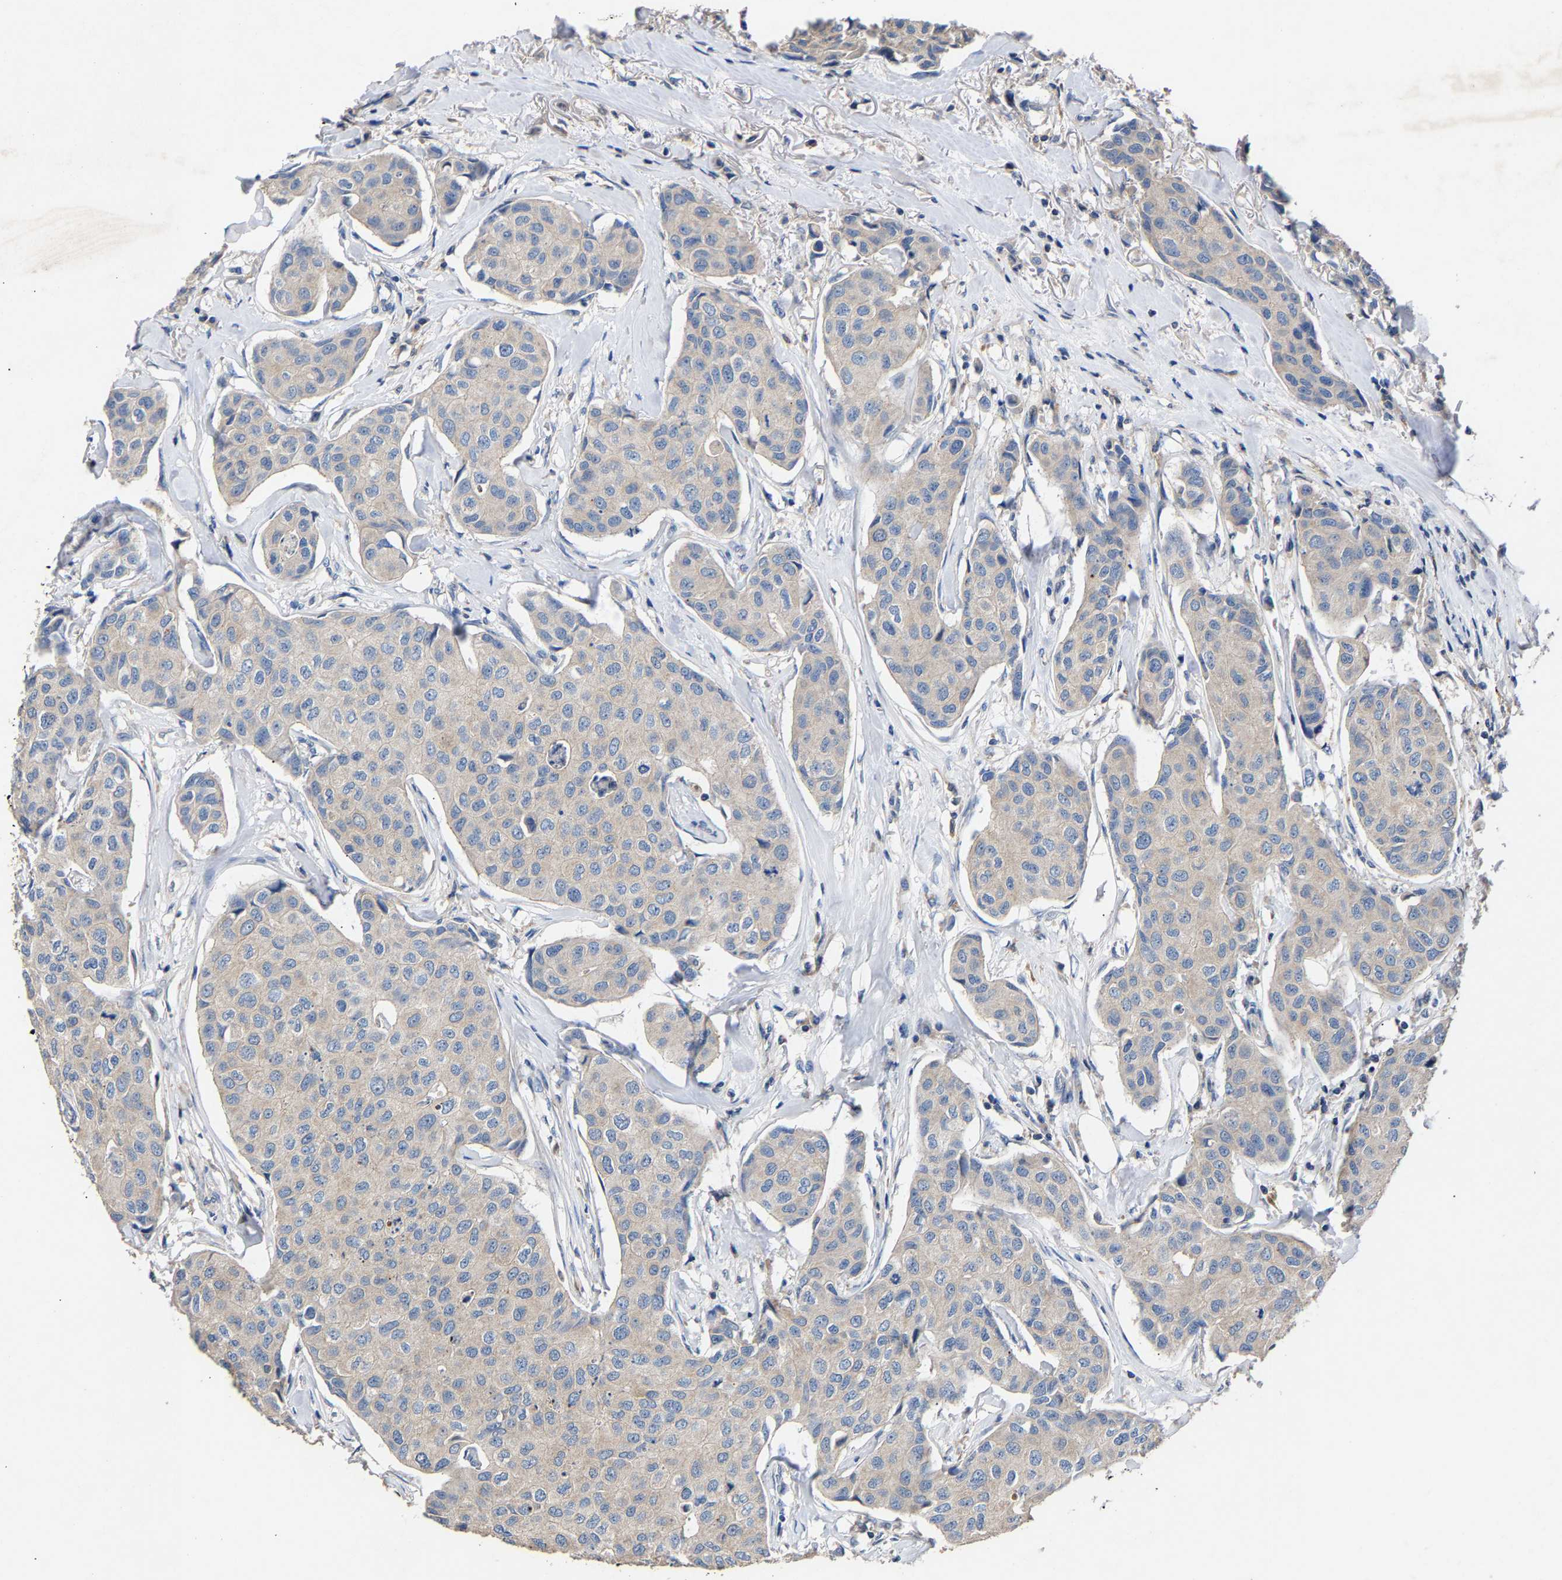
{"staining": {"intensity": "weak", "quantity": "<25%", "location": "cytoplasmic/membranous"}, "tissue": "breast cancer", "cell_type": "Tumor cells", "image_type": "cancer", "snomed": [{"axis": "morphology", "description": "Duct carcinoma"}, {"axis": "topography", "description": "Breast"}], "caption": "Breast cancer (invasive ductal carcinoma) was stained to show a protein in brown. There is no significant staining in tumor cells.", "gene": "CCDC171", "patient": {"sex": "female", "age": 80}}